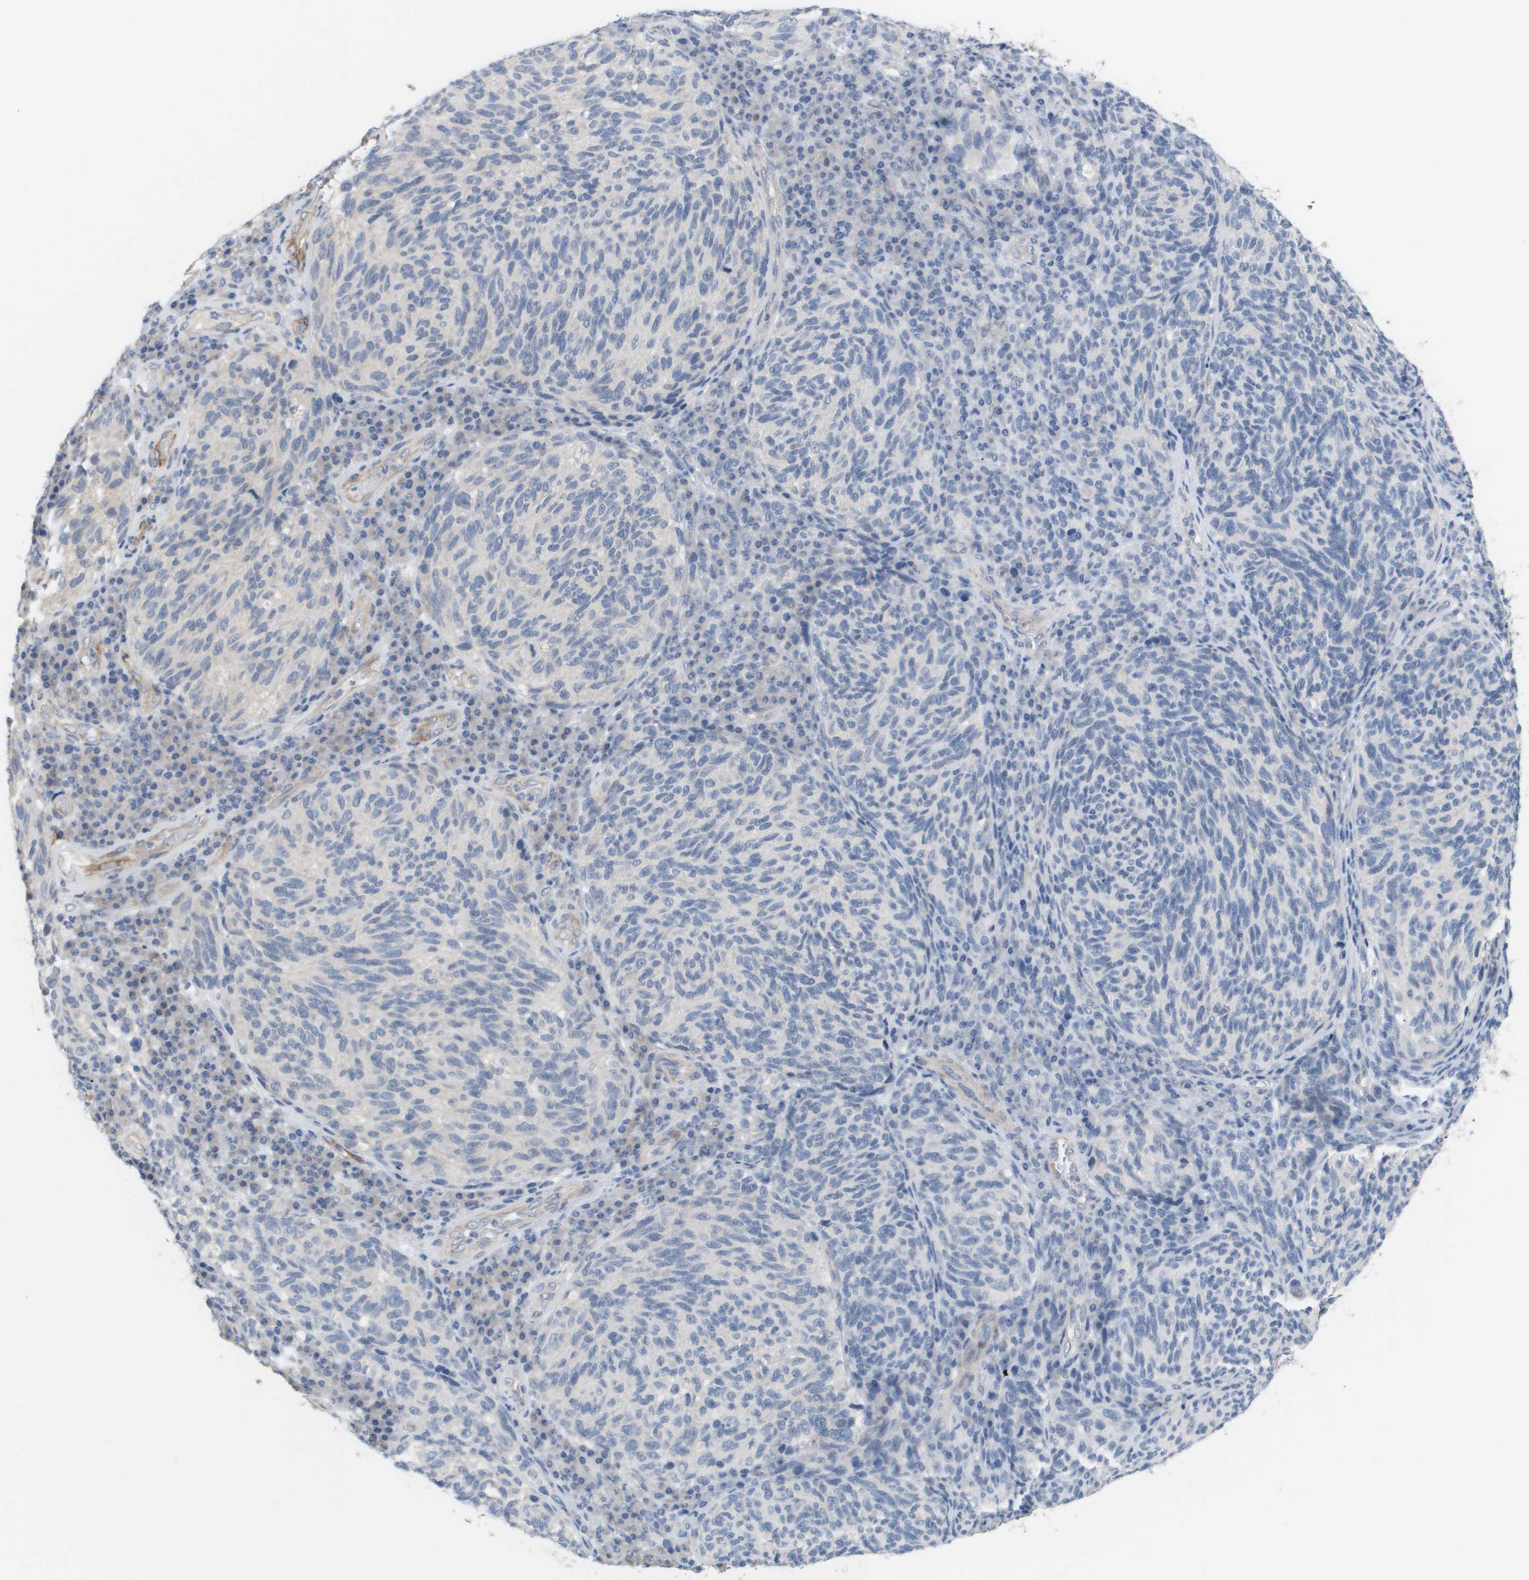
{"staining": {"intensity": "negative", "quantity": "none", "location": "none"}, "tissue": "melanoma", "cell_type": "Tumor cells", "image_type": "cancer", "snomed": [{"axis": "morphology", "description": "Malignant melanoma, NOS"}, {"axis": "topography", "description": "Skin"}], "caption": "Melanoma was stained to show a protein in brown. There is no significant expression in tumor cells. (Immunohistochemistry (ihc), brightfield microscopy, high magnification).", "gene": "ANGPT2", "patient": {"sex": "female", "age": 73}}